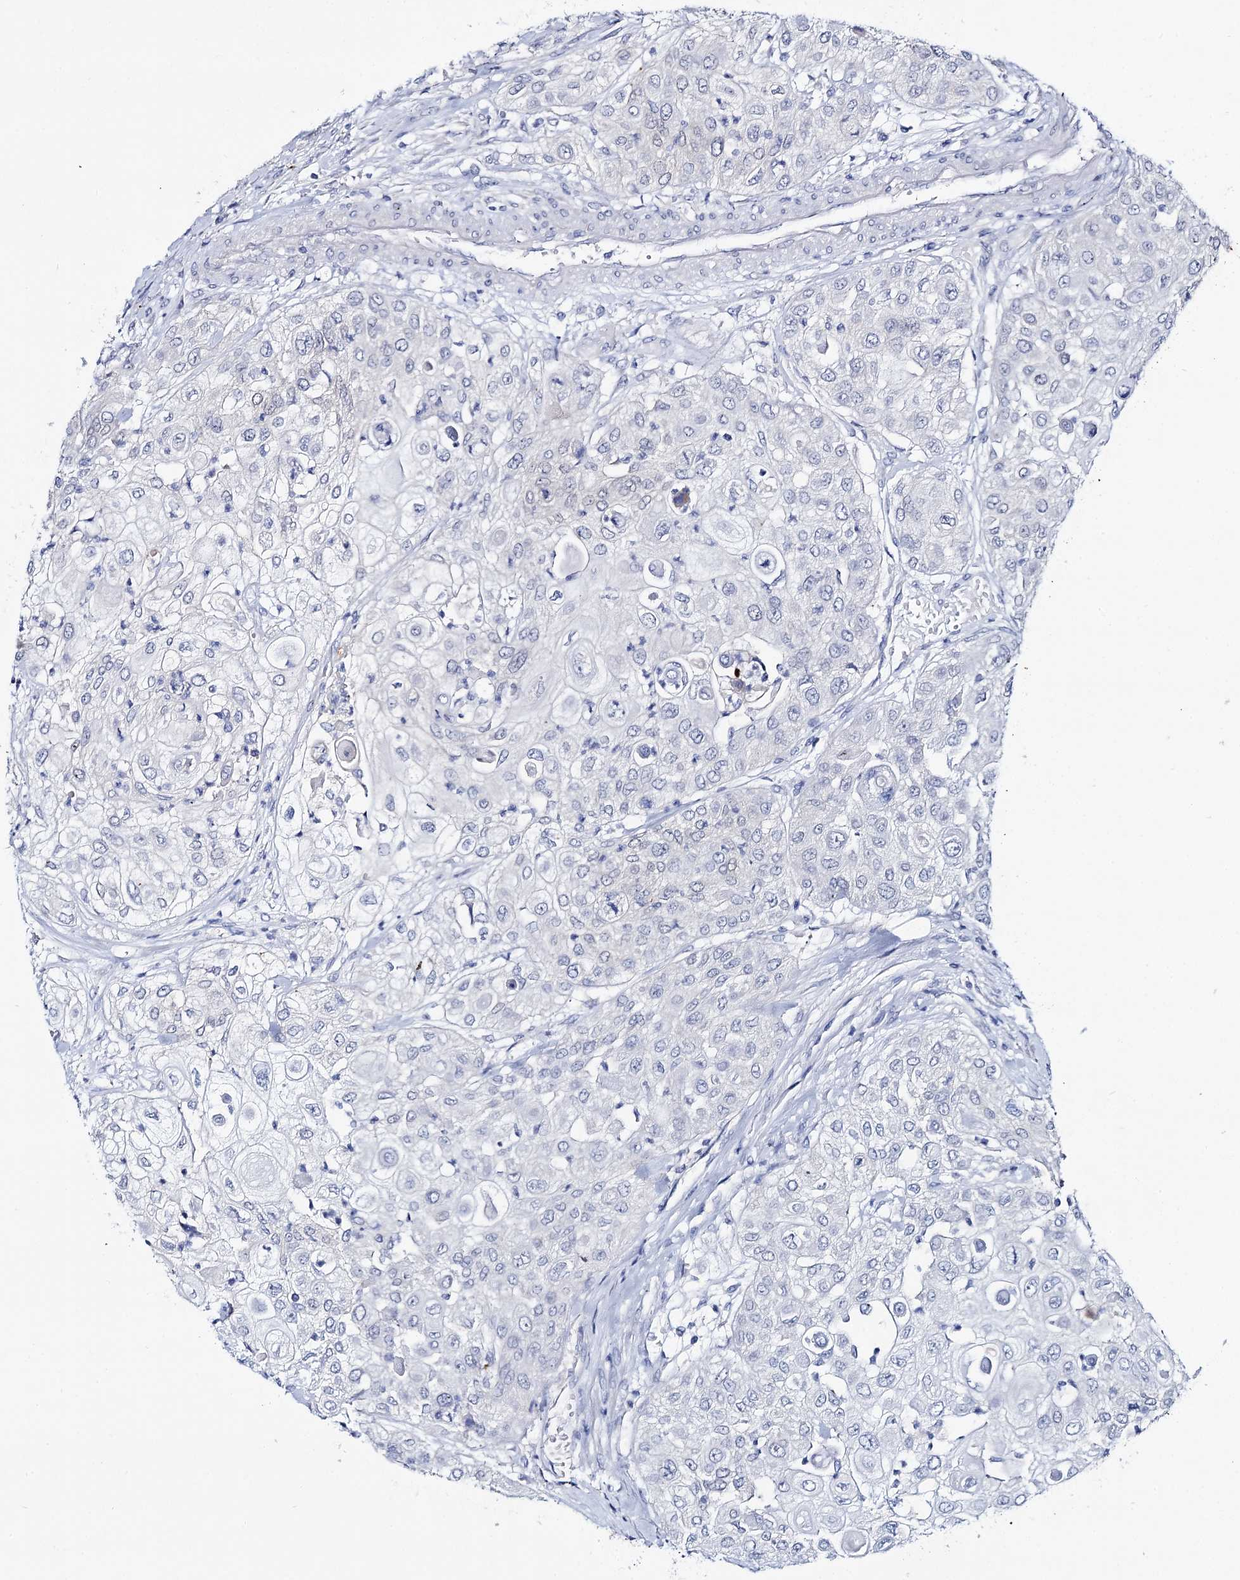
{"staining": {"intensity": "negative", "quantity": "none", "location": "none"}, "tissue": "urothelial cancer", "cell_type": "Tumor cells", "image_type": "cancer", "snomed": [{"axis": "morphology", "description": "Urothelial carcinoma, High grade"}, {"axis": "topography", "description": "Urinary bladder"}], "caption": "A high-resolution histopathology image shows IHC staining of urothelial cancer, which displays no significant positivity in tumor cells.", "gene": "LYZL4", "patient": {"sex": "female", "age": 79}}